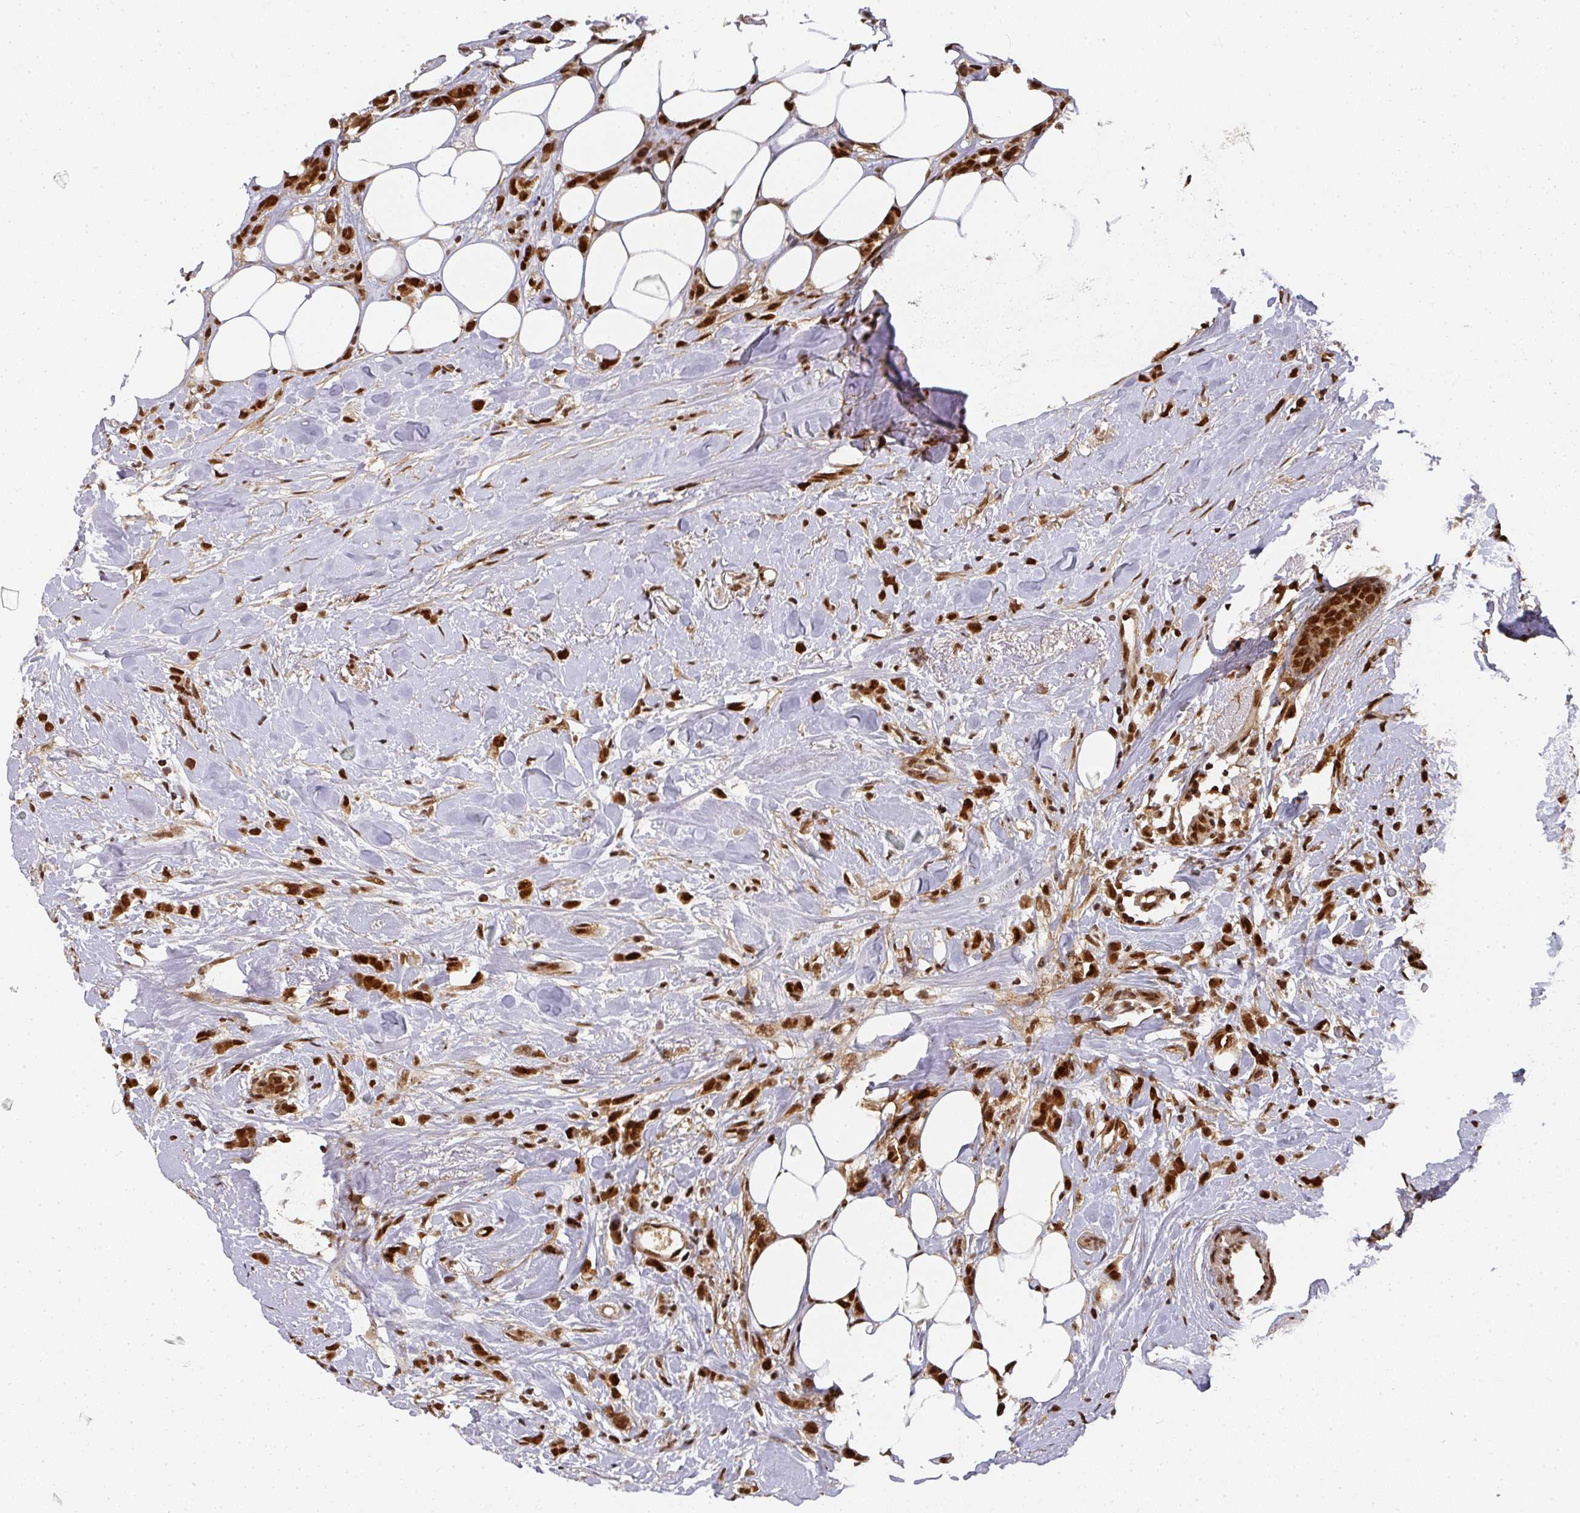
{"staining": {"intensity": "strong", "quantity": ">75%", "location": "nuclear"}, "tissue": "breast cancer", "cell_type": "Tumor cells", "image_type": "cancer", "snomed": [{"axis": "morphology", "description": "Duct carcinoma"}, {"axis": "topography", "description": "Breast"}], "caption": "Approximately >75% of tumor cells in human invasive ductal carcinoma (breast) show strong nuclear protein expression as visualized by brown immunohistochemical staining.", "gene": "DIDO1", "patient": {"sex": "female", "age": 80}}